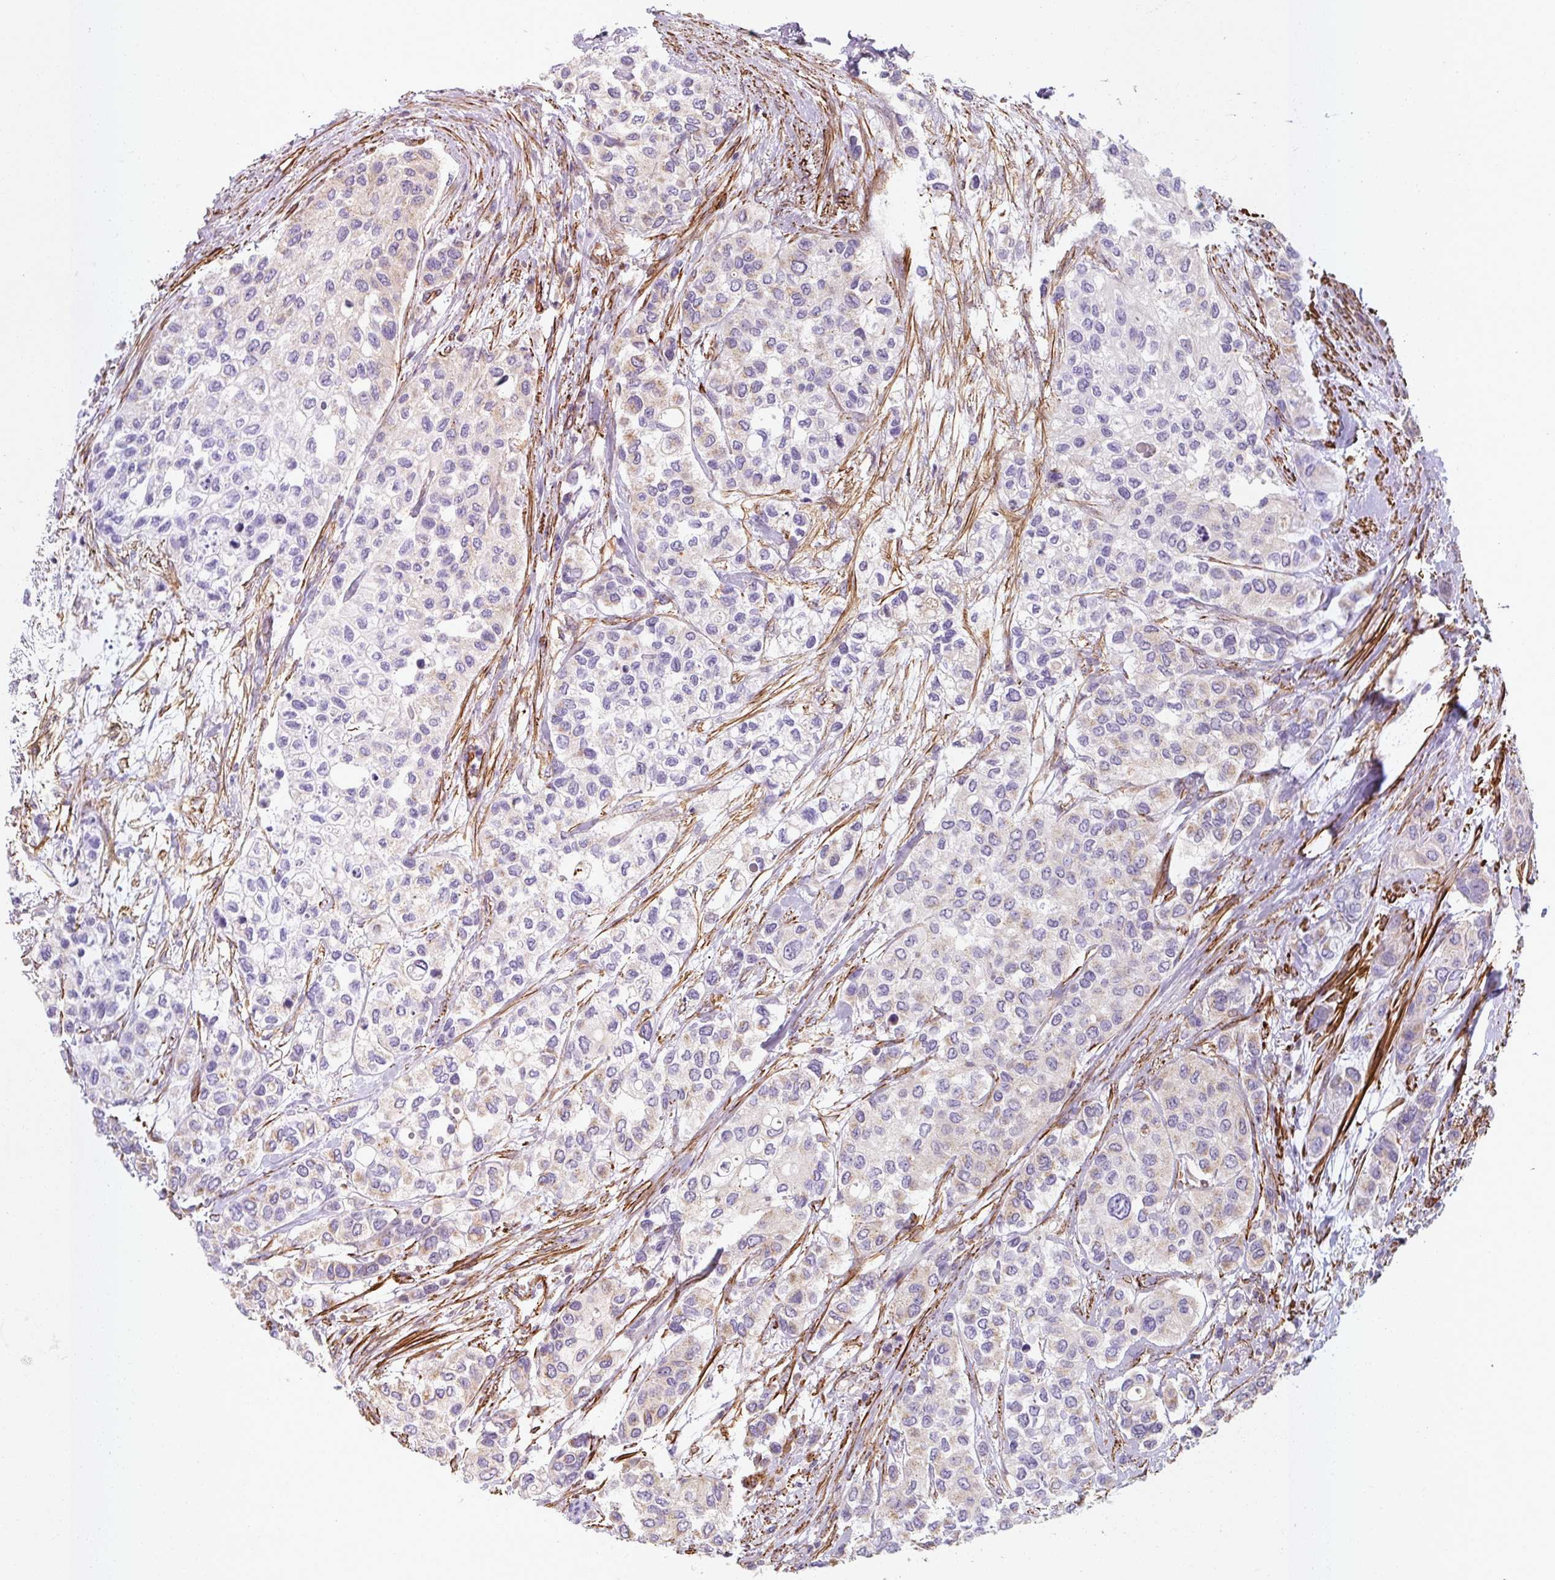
{"staining": {"intensity": "negative", "quantity": "none", "location": "none"}, "tissue": "urothelial cancer", "cell_type": "Tumor cells", "image_type": "cancer", "snomed": [{"axis": "morphology", "description": "Normal tissue, NOS"}, {"axis": "morphology", "description": "Urothelial carcinoma, High grade"}, {"axis": "topography", "description": "Vascular tissue"}, {"axis": "topography", "description": "Urinary bladder"}], "caption": "Immunohistochemistry of urothelial cancer displays no expression in tumor cells.", "gene": "MRPS5", "patient": {"sex": "female", "age": 56}}